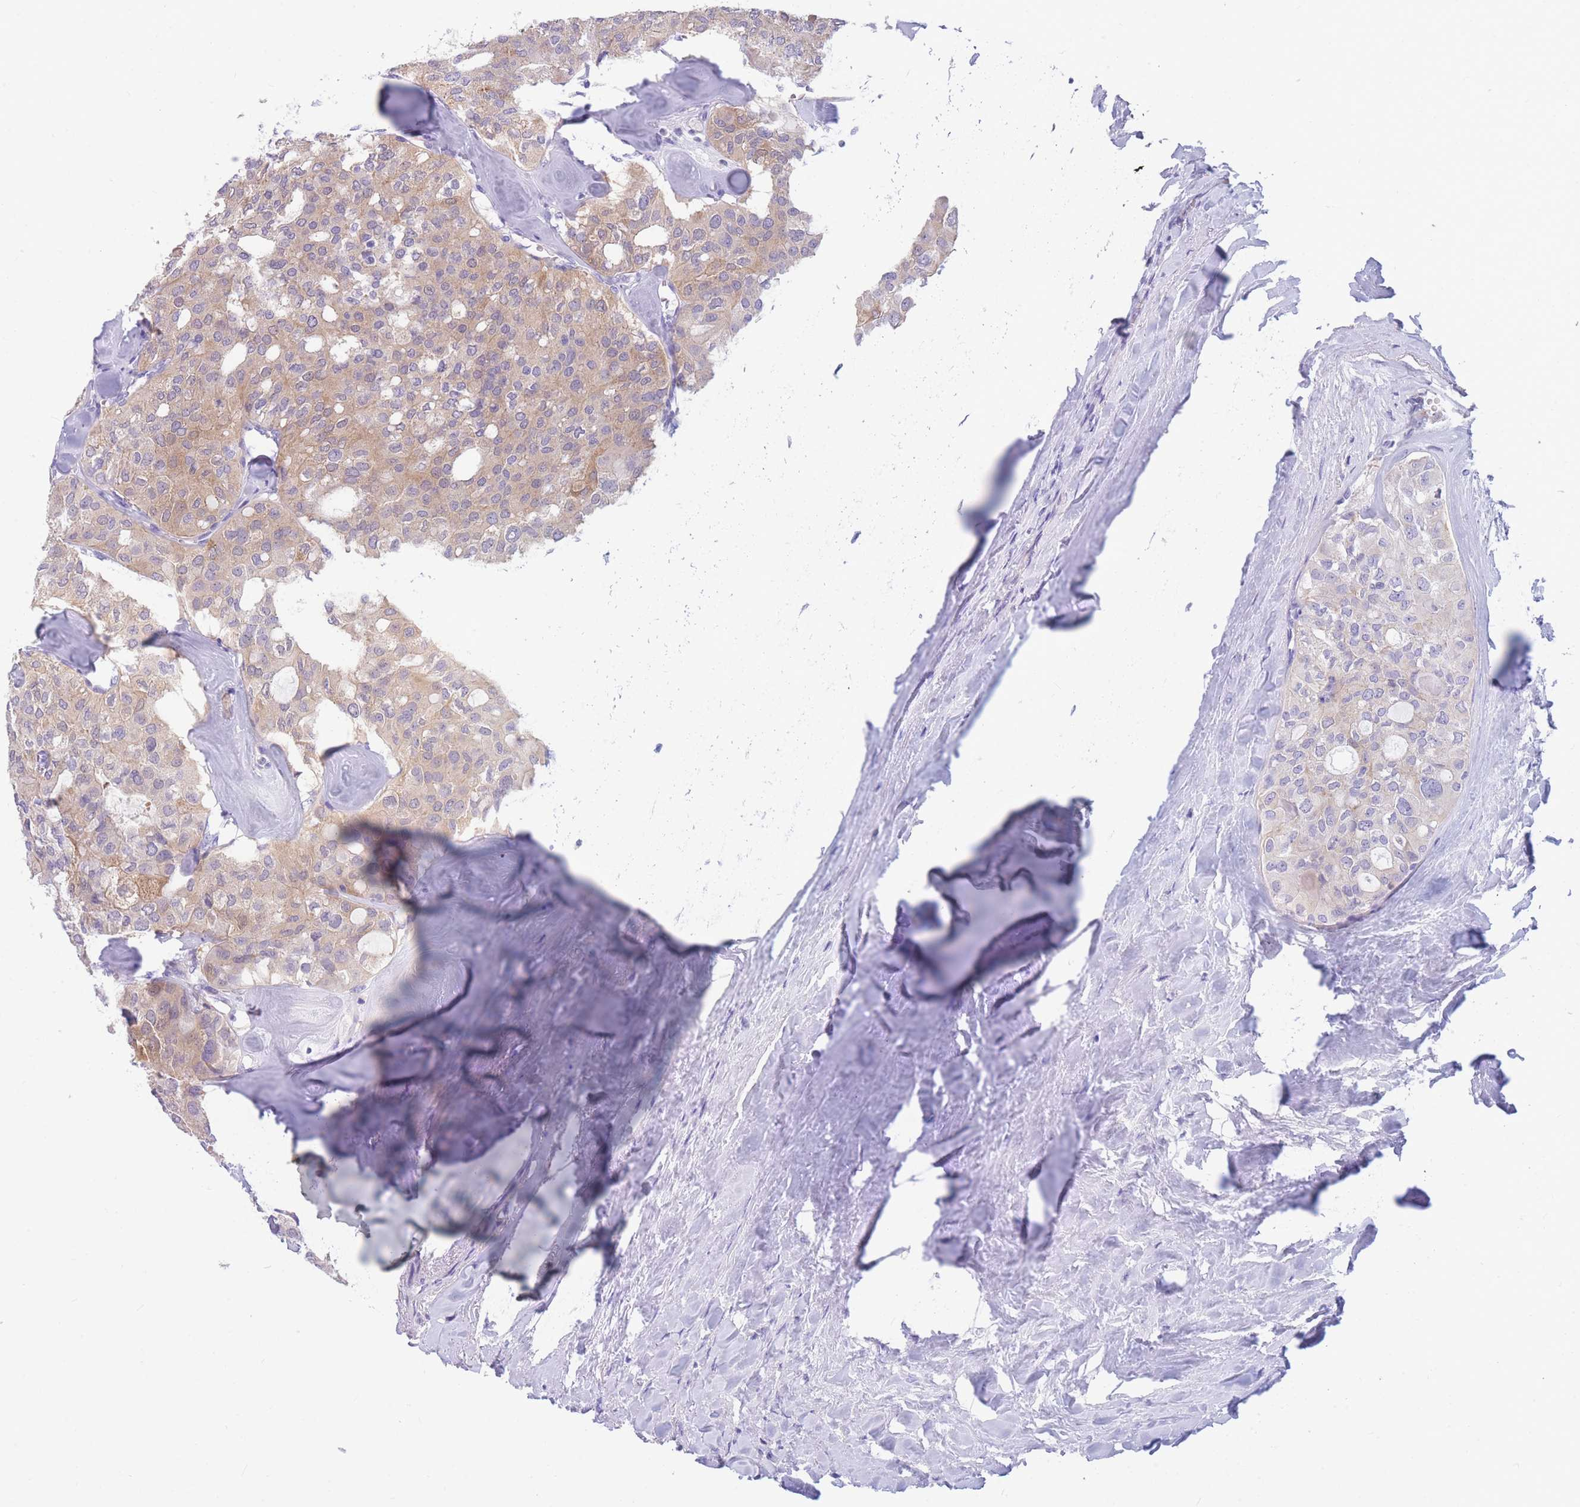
{"staining": {"intensity": "weak", "quantity": "25%-75%", "location": "cytoplasmic/membranous"}, "tissue": "thyroid cancer", "cell_type": "Tumor cells", "image_type": "cancer", "snomed": [{"axis": "morphology", "description": "Follicular adenoma carcinoma, NOS"}, {"axis": "topography", "description": "Thyroid gland"}], "caption": "Tumor cells display weak cytoplasmic/membranous positivity in about 25%-75% of cells in thyroid cancer (follicular adenoma carcinoma). (DAB (3,3'-diaminobenzidine) = brown stain, brightfield microscopy at high magnification).", "gene": "DHRS11", "patient": {"sex": "male", "age": 75}}